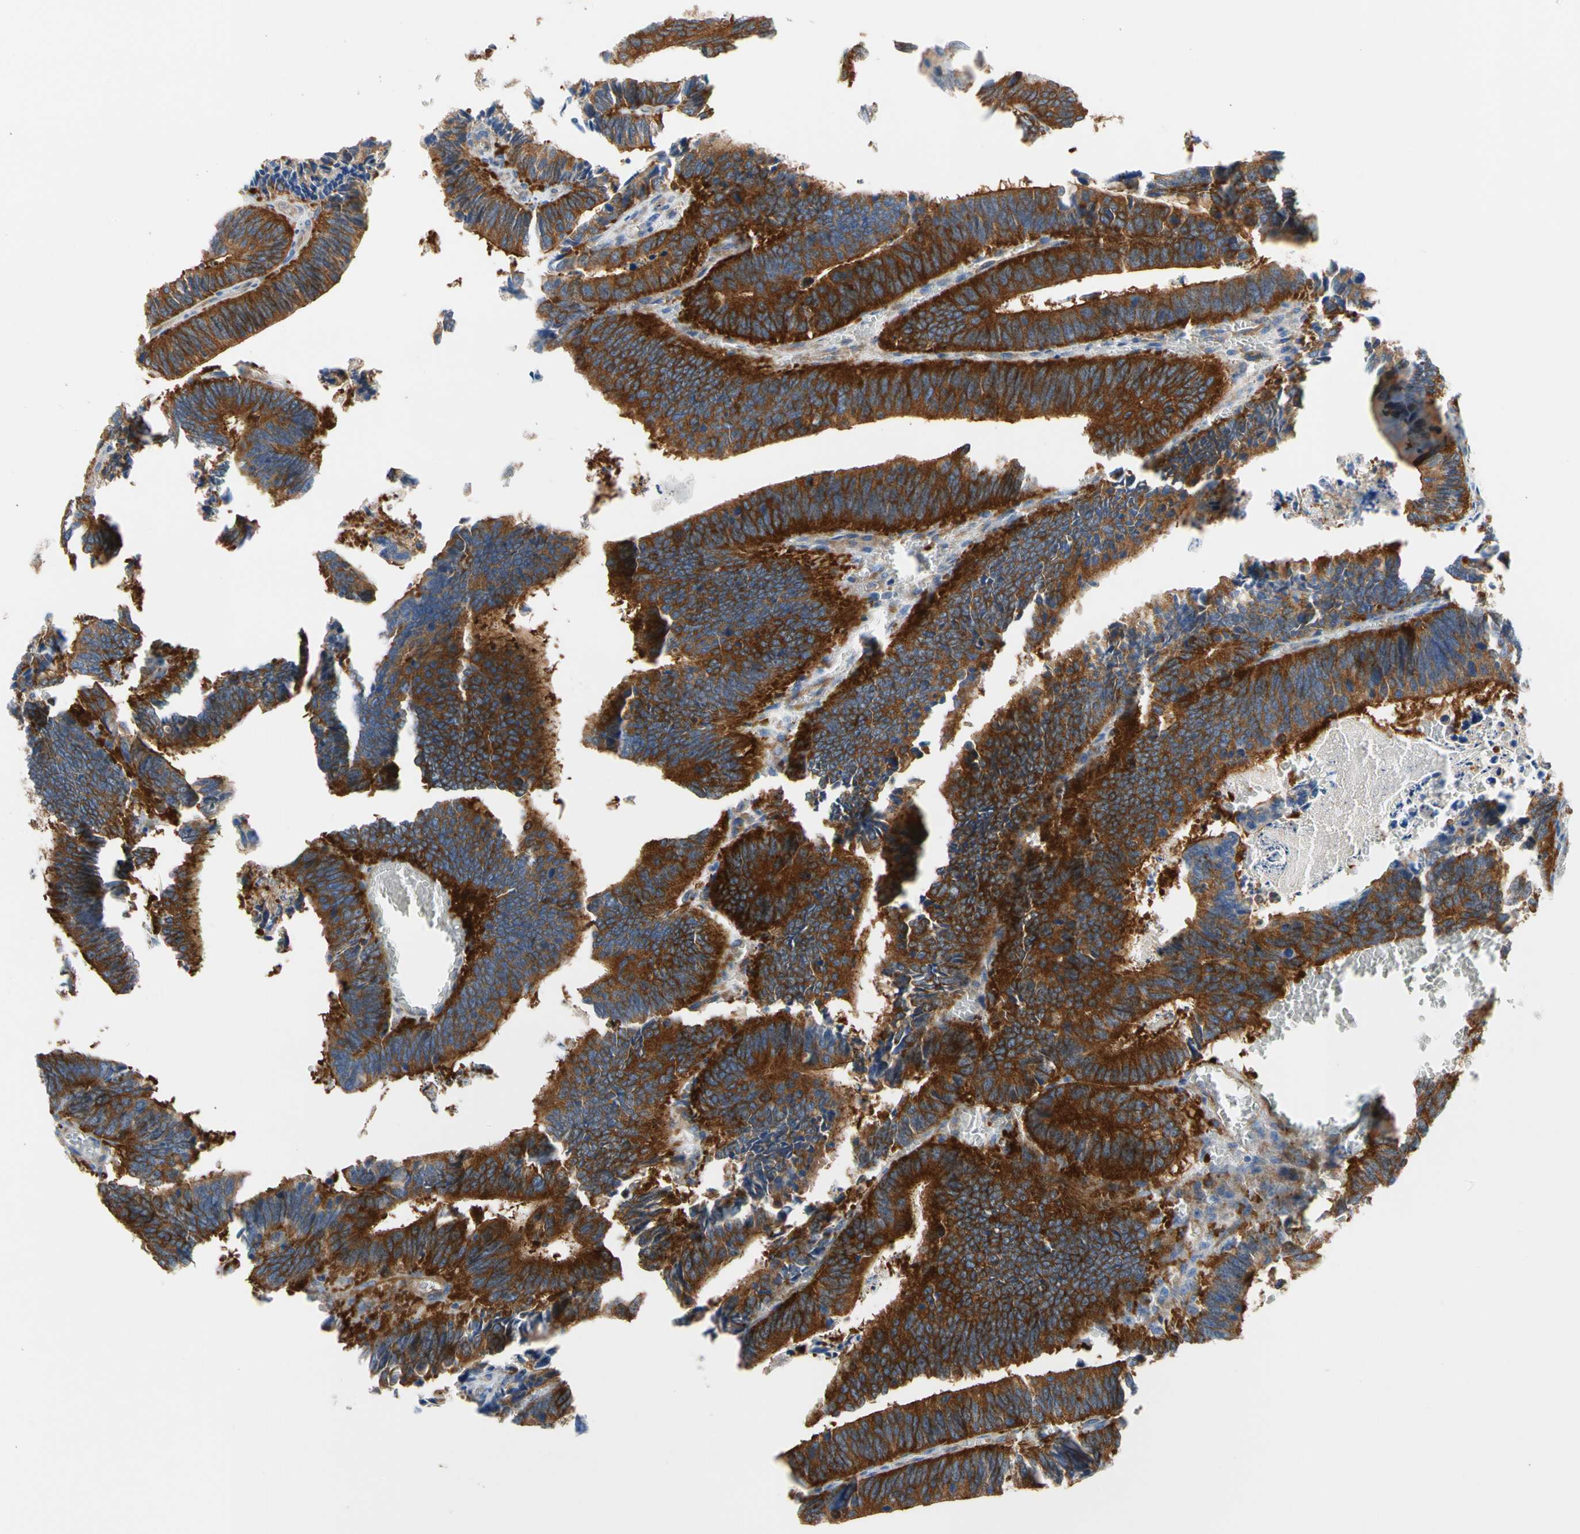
{"staining": {"intensity": "strong", "quantity": ">75%", "location": "cytoplasmic/membranous"}, "tissue": "colorectal cancer", "cell_type": "Tumor cells", "image_type": "cancer", "snomed": [{"axis": "morphology", "description": "Adenocarcinoma, NOS"}, {"axis": "topography", "description": "Colon"}], "caption": "An IHC micrograph of neoplastic tissue is shown. Protein staining in brown shows strong cytoplasmic/membranous positivity in colorectal cancer within tumor cells.", "gene": "GPHN", "patient": {"sex": "male", "age": 72}}